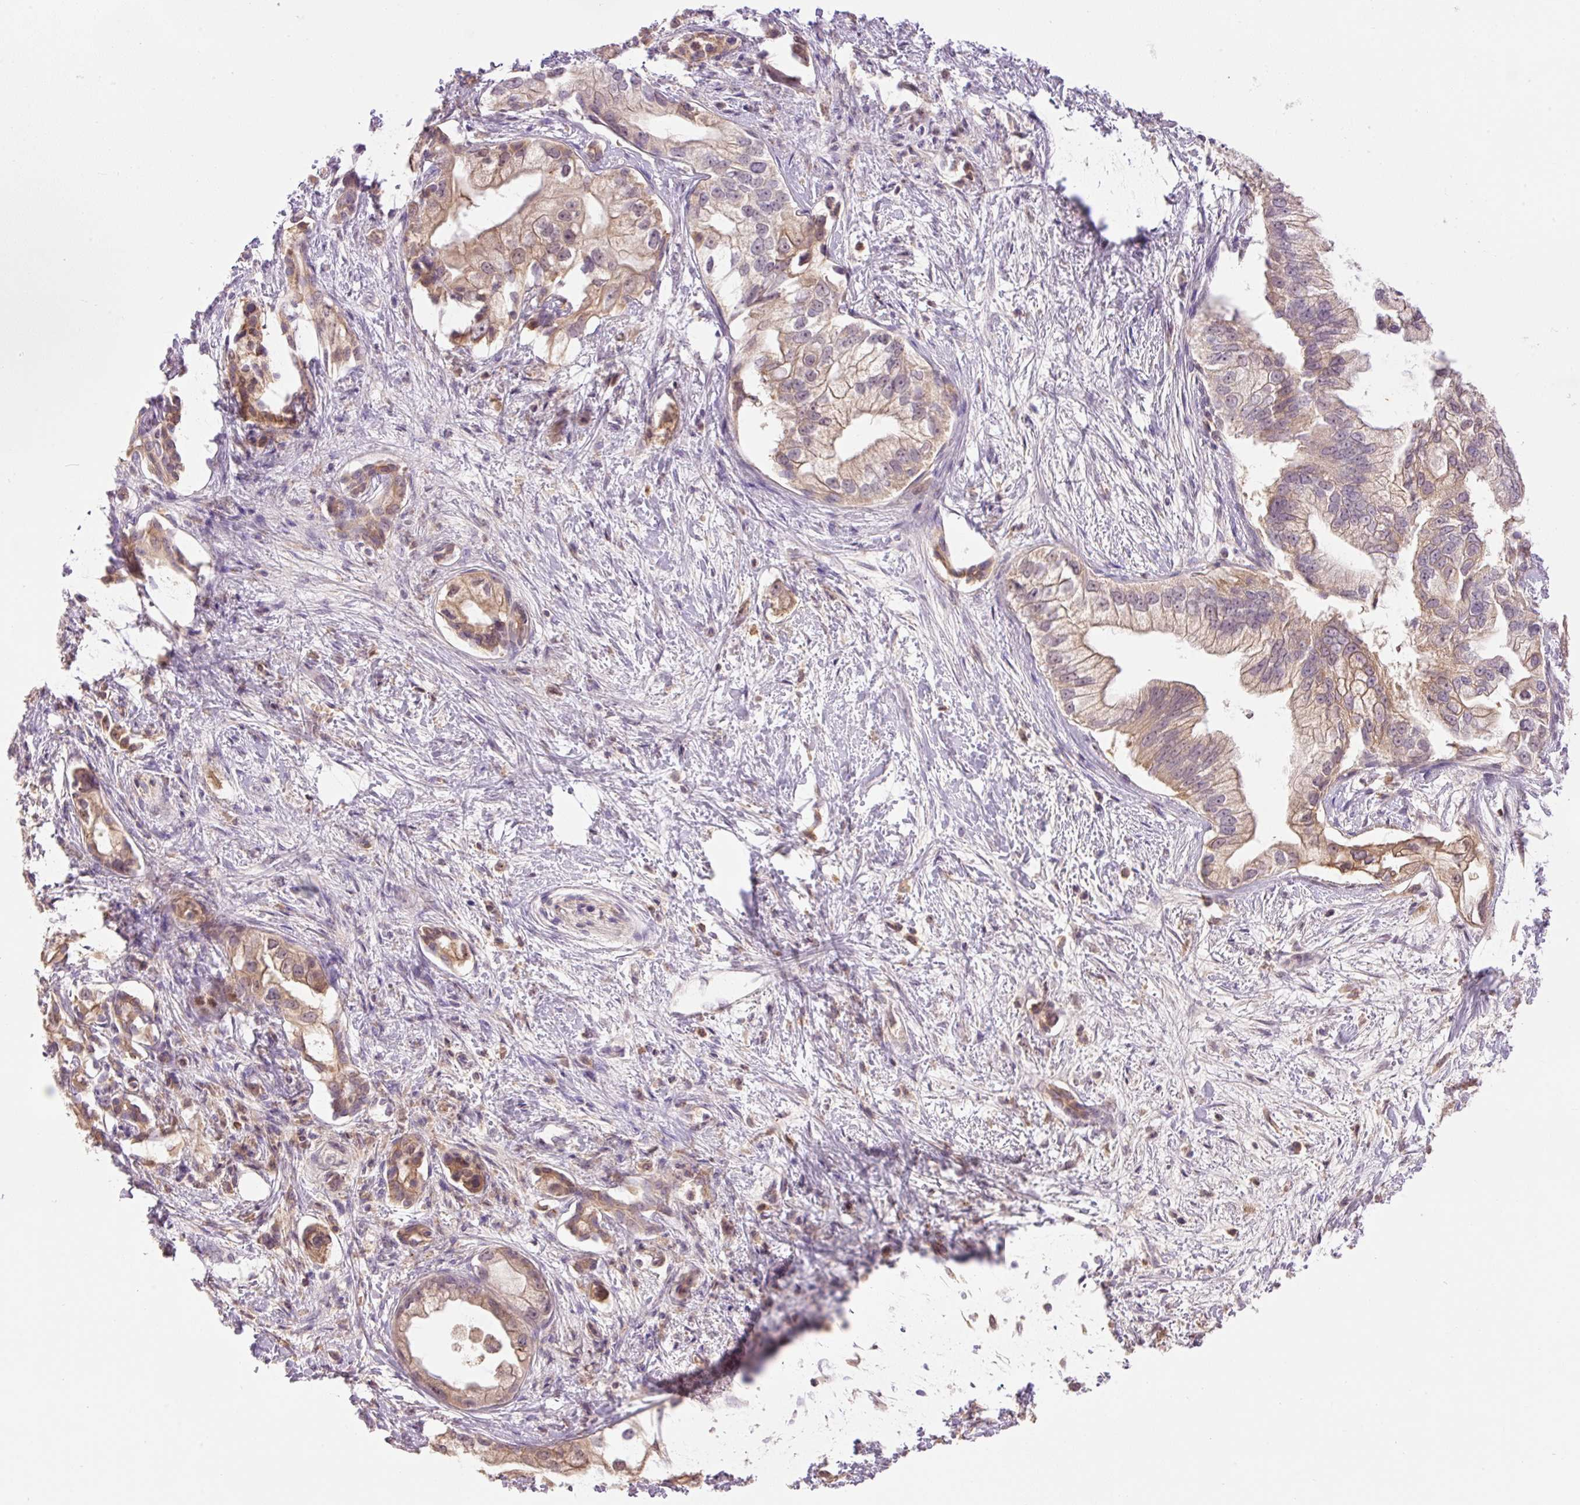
{"staining": {"intensity": "moderate", "quantity": "25%-75%", "location": "cytoplasmic/membranous"}, "tissue": "pancreatic cancer", "cell_type": "Tumor cells", "image_type": "cancer", "snomed": [{"axis": "morphology", "description": "Adenocarcinoma, NOS"}, {"axis": "topography", "description": "Pancreas"}], "caption": "An immunohistochemistry (IHC) histopathology image of neoplastic tissue is shown. Protein staining in brown shows moderate cytoplasmic/membranous positivity in pancreatic cancer (adenocarcinoma) within tumor cells. (IHC, brightfield microscopy, high magnification).", "gene": "CMTM8", "patient": {"sex": "male", "age": 70}}